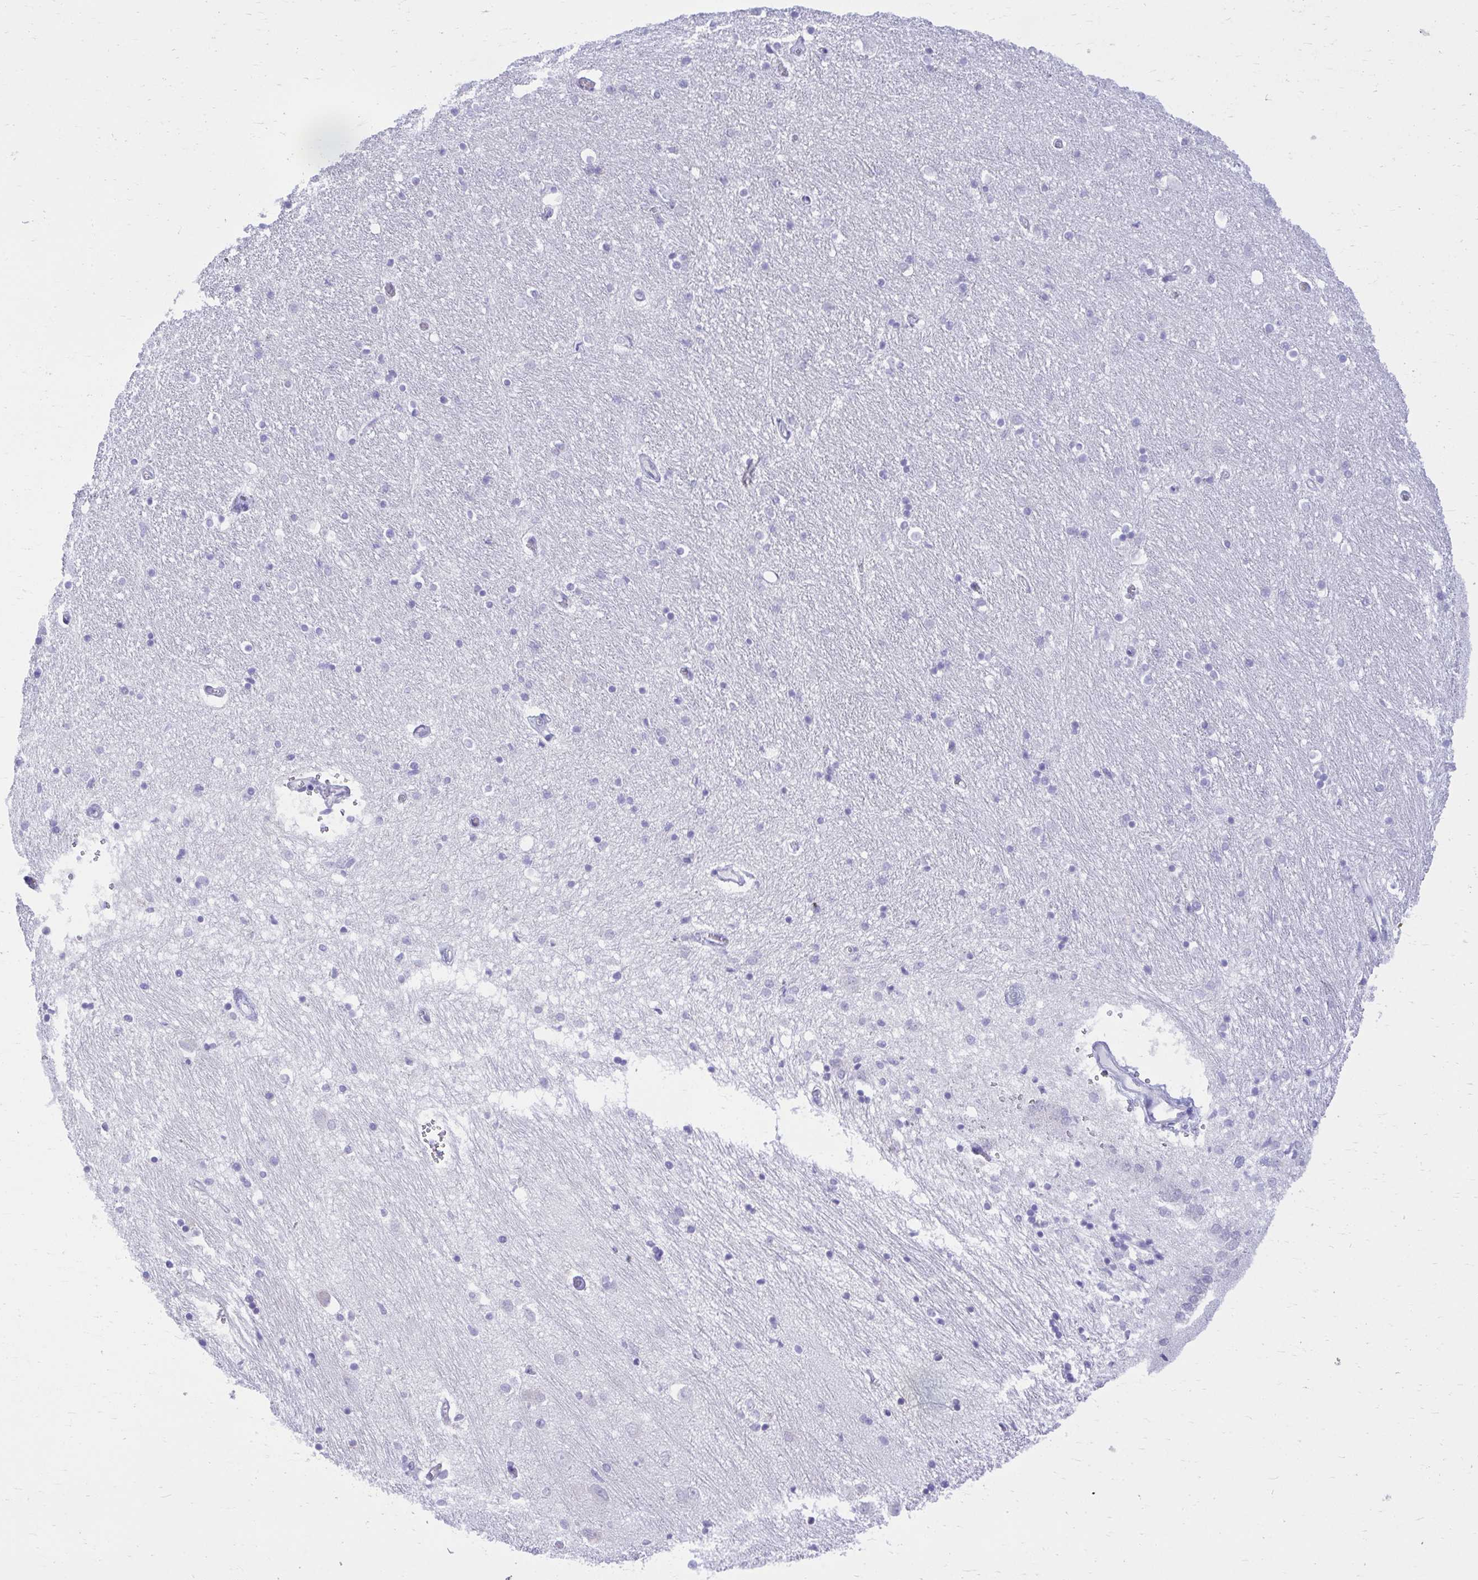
{"staining": {"intensity": "negative", "quantity": "none", "location": "none"}, "tissue": "caudate", "cell_type": "Glial cells", "image_type": "normal", "snomed": [{"axis": "morphology", "description": "Normal tissue, NOS"}, {"axis": "topography", "description": "Lateral ventricle wall"}, {"axis": "topography", "description": "Hippocampus"}], "caption": "This is an immunohistochemistry histopathology image of benign caudate. There is no expression in glial cells.", "gene": "PSD", "patient": {"sex": "female", "age": 63}}